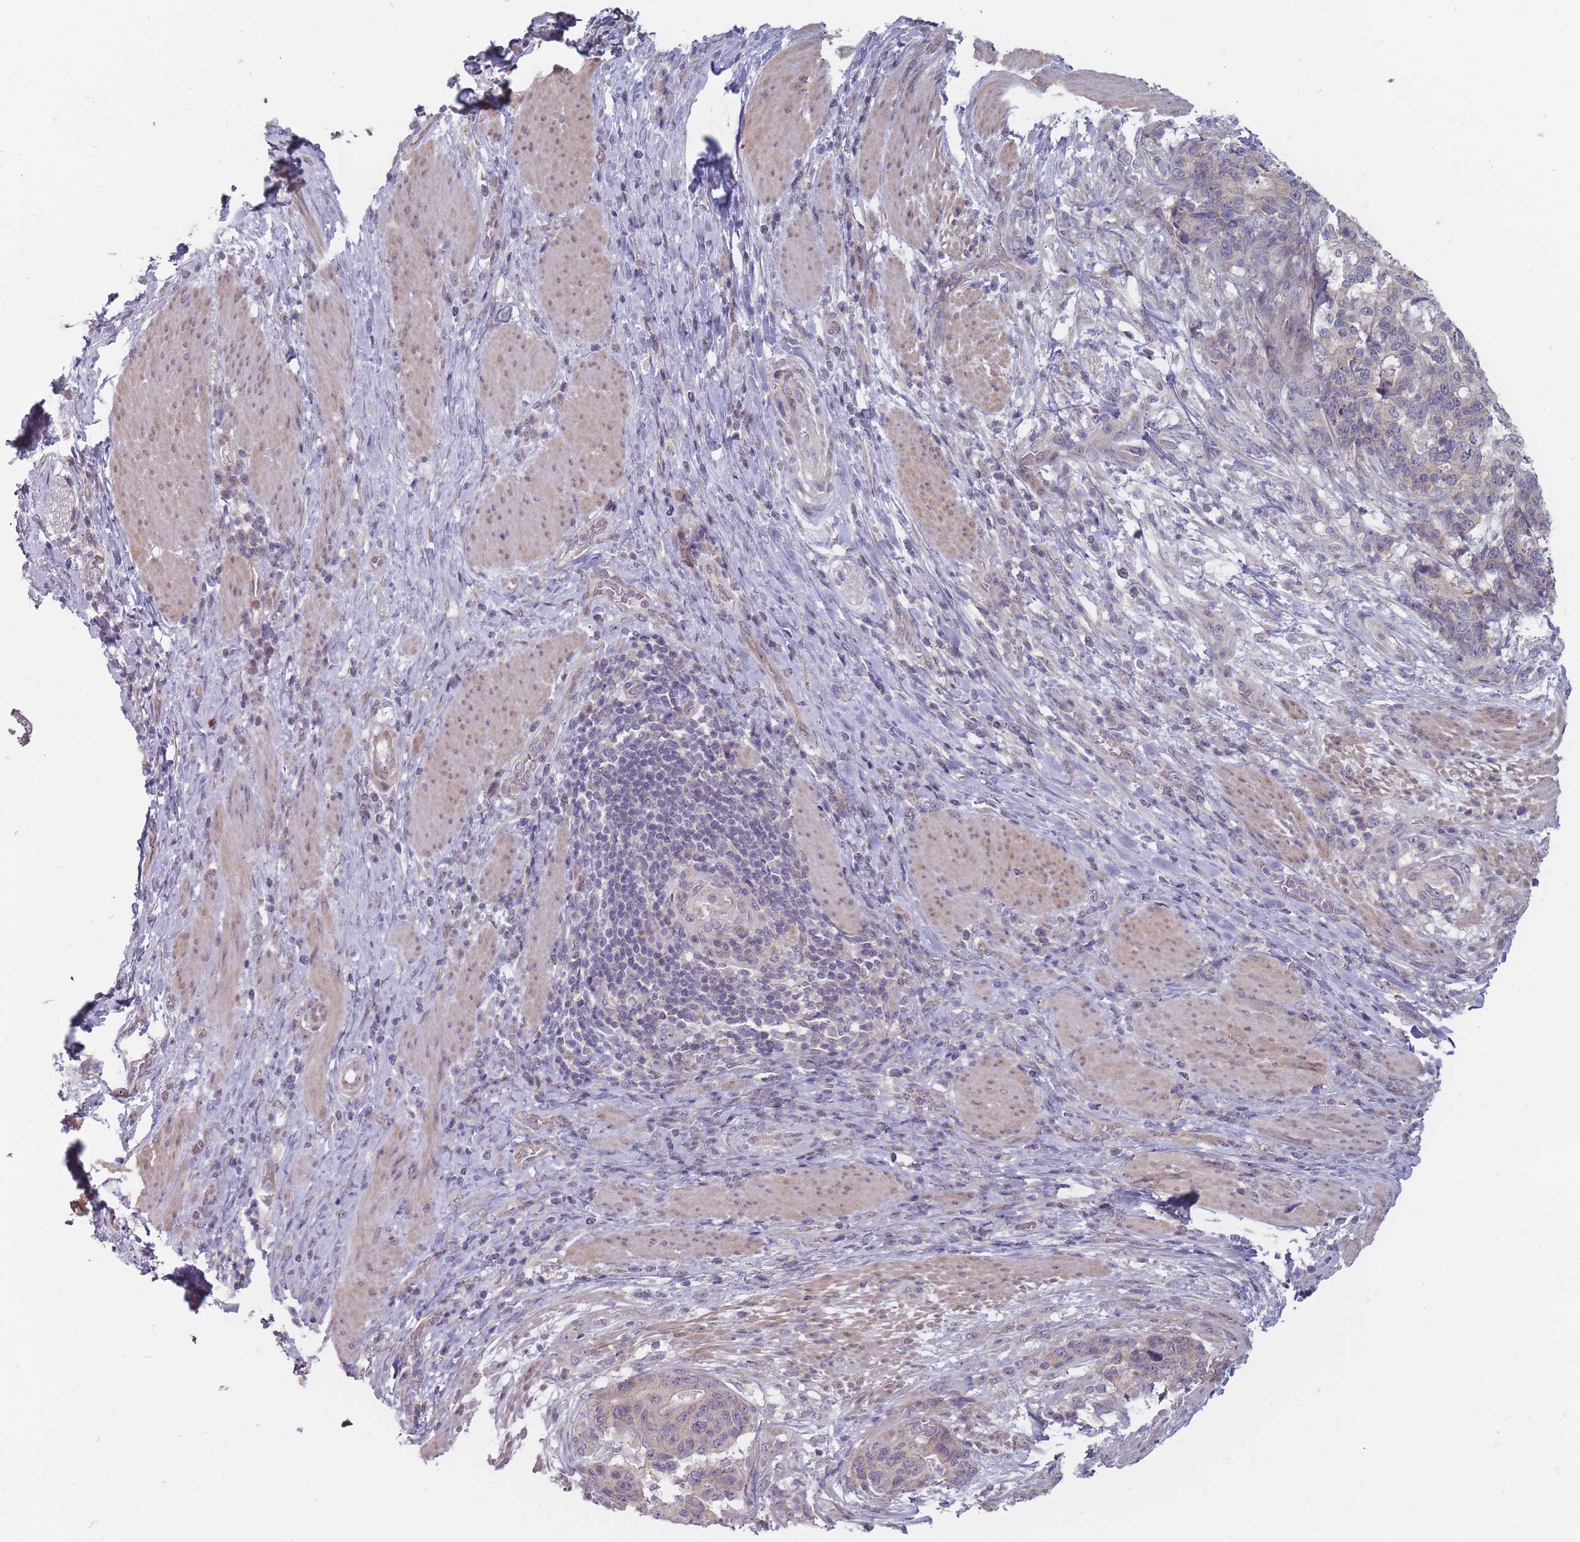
{"staining": {"intensity": "negative", "quantity": "none", "location": "none"}, "tissue": "stomach cancer", "cell_type": "Tumor cells", "image_type": "cancer", "snomed": [{"axis": "morphology", "description": "Normal tissue, NOS"}, {"axis": "morphology", "description": "Adenocarcinoma, NOS"}, {"axis": "topography", "description": "Stomach"}], "caption": "The image exhibits no significant positivity in tumor cells of stomach adenocarcinoma.", "gene": "PCDH12", "patient": {"sex": "female", "age": 64}}